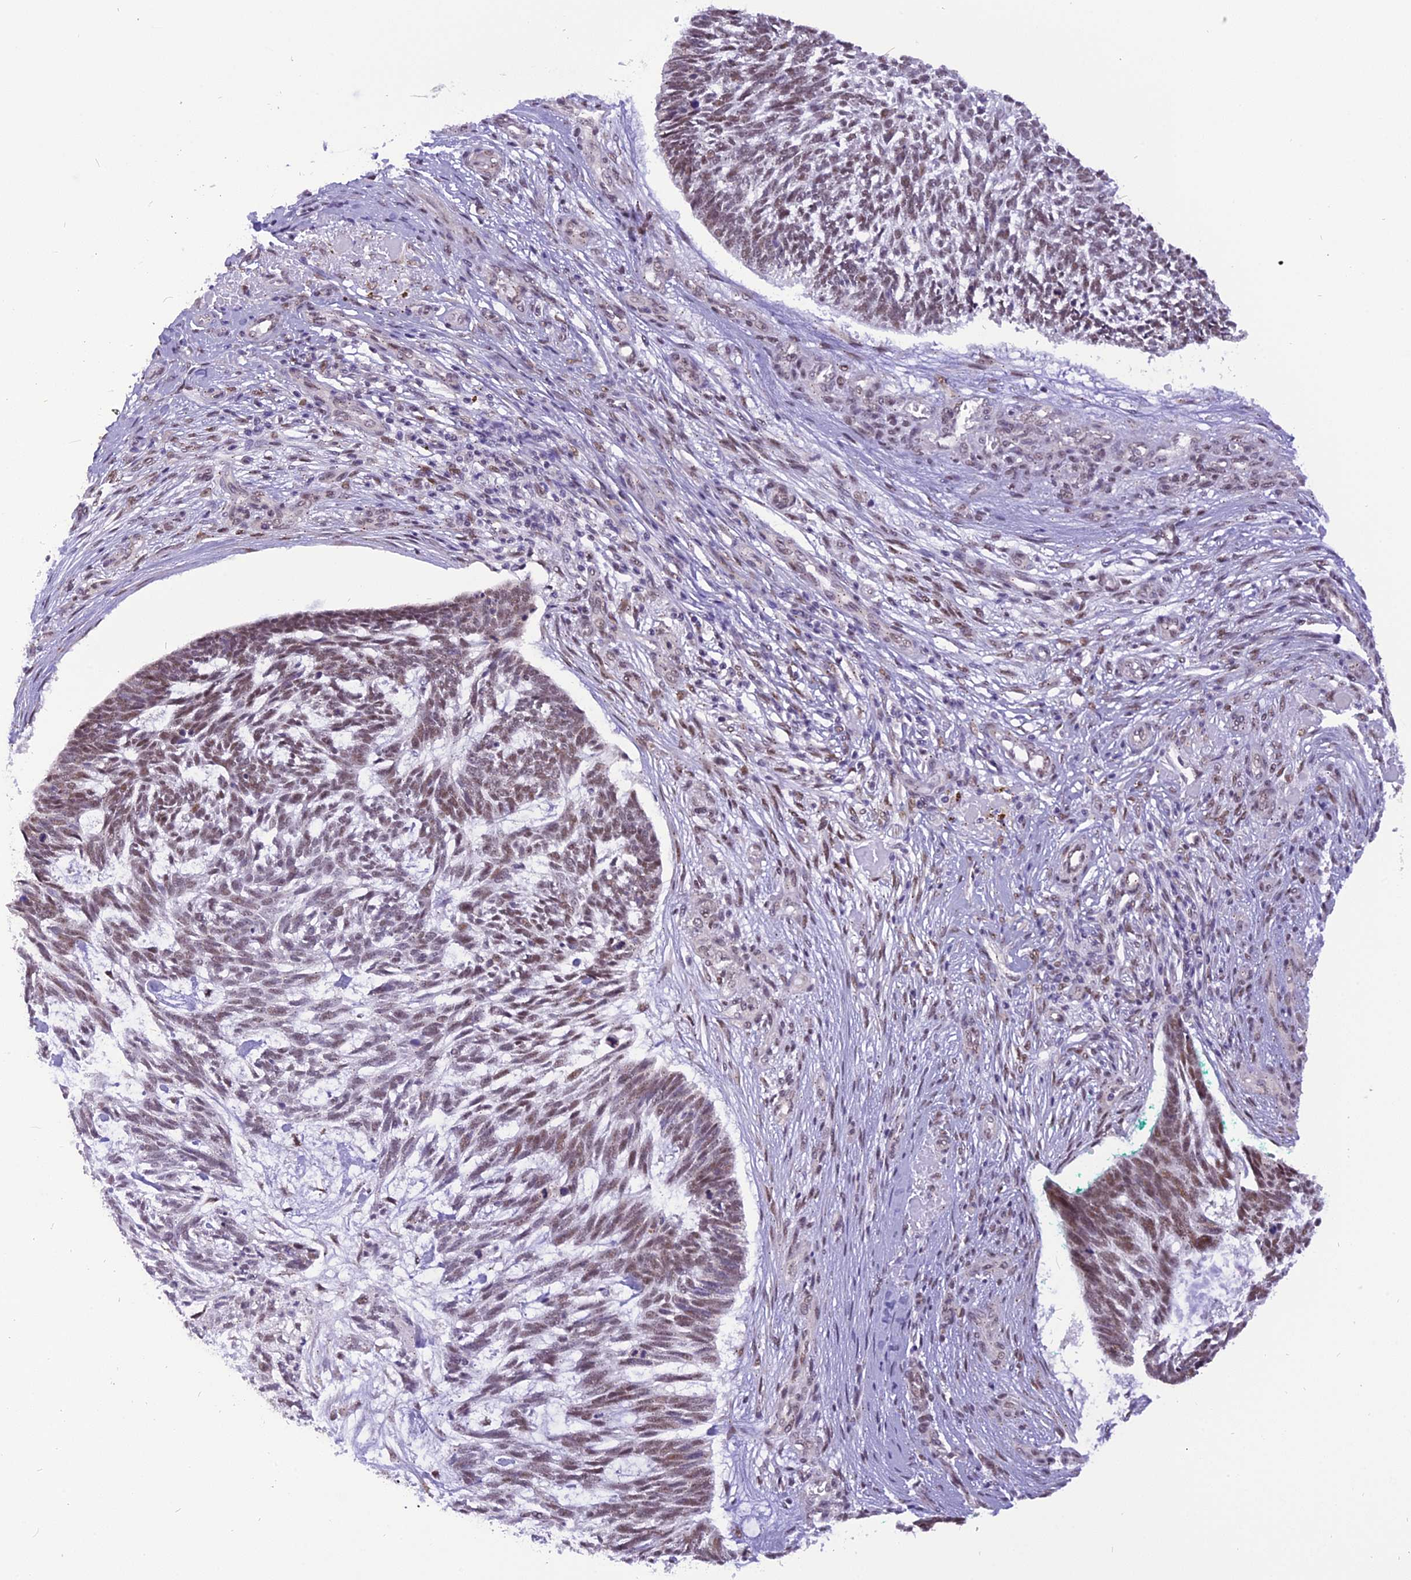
{"staining": {"intensity": "moderate", "quantity": ">75%", "location": "nuclear"}, "tissue": "skin cancer", "cell_type": "Tumor cells", "image_type": "cancer", "snomed": [{"axis": "morphology", "description": "Basal cell carcinoma"}, {"axis": "topography", "description": "Skin"}], "caption": "High-magnification brightfield microscopy of basal cell carcinoma (skin) stained with DAB (brown) and counterstained with hematoxylin (blue). tumor cells exhibit moderate nuclear staining is present in approximately>75% of cells.", "gene": "IRF2BP1", "patient": {"sex": "male", "age": 88}}